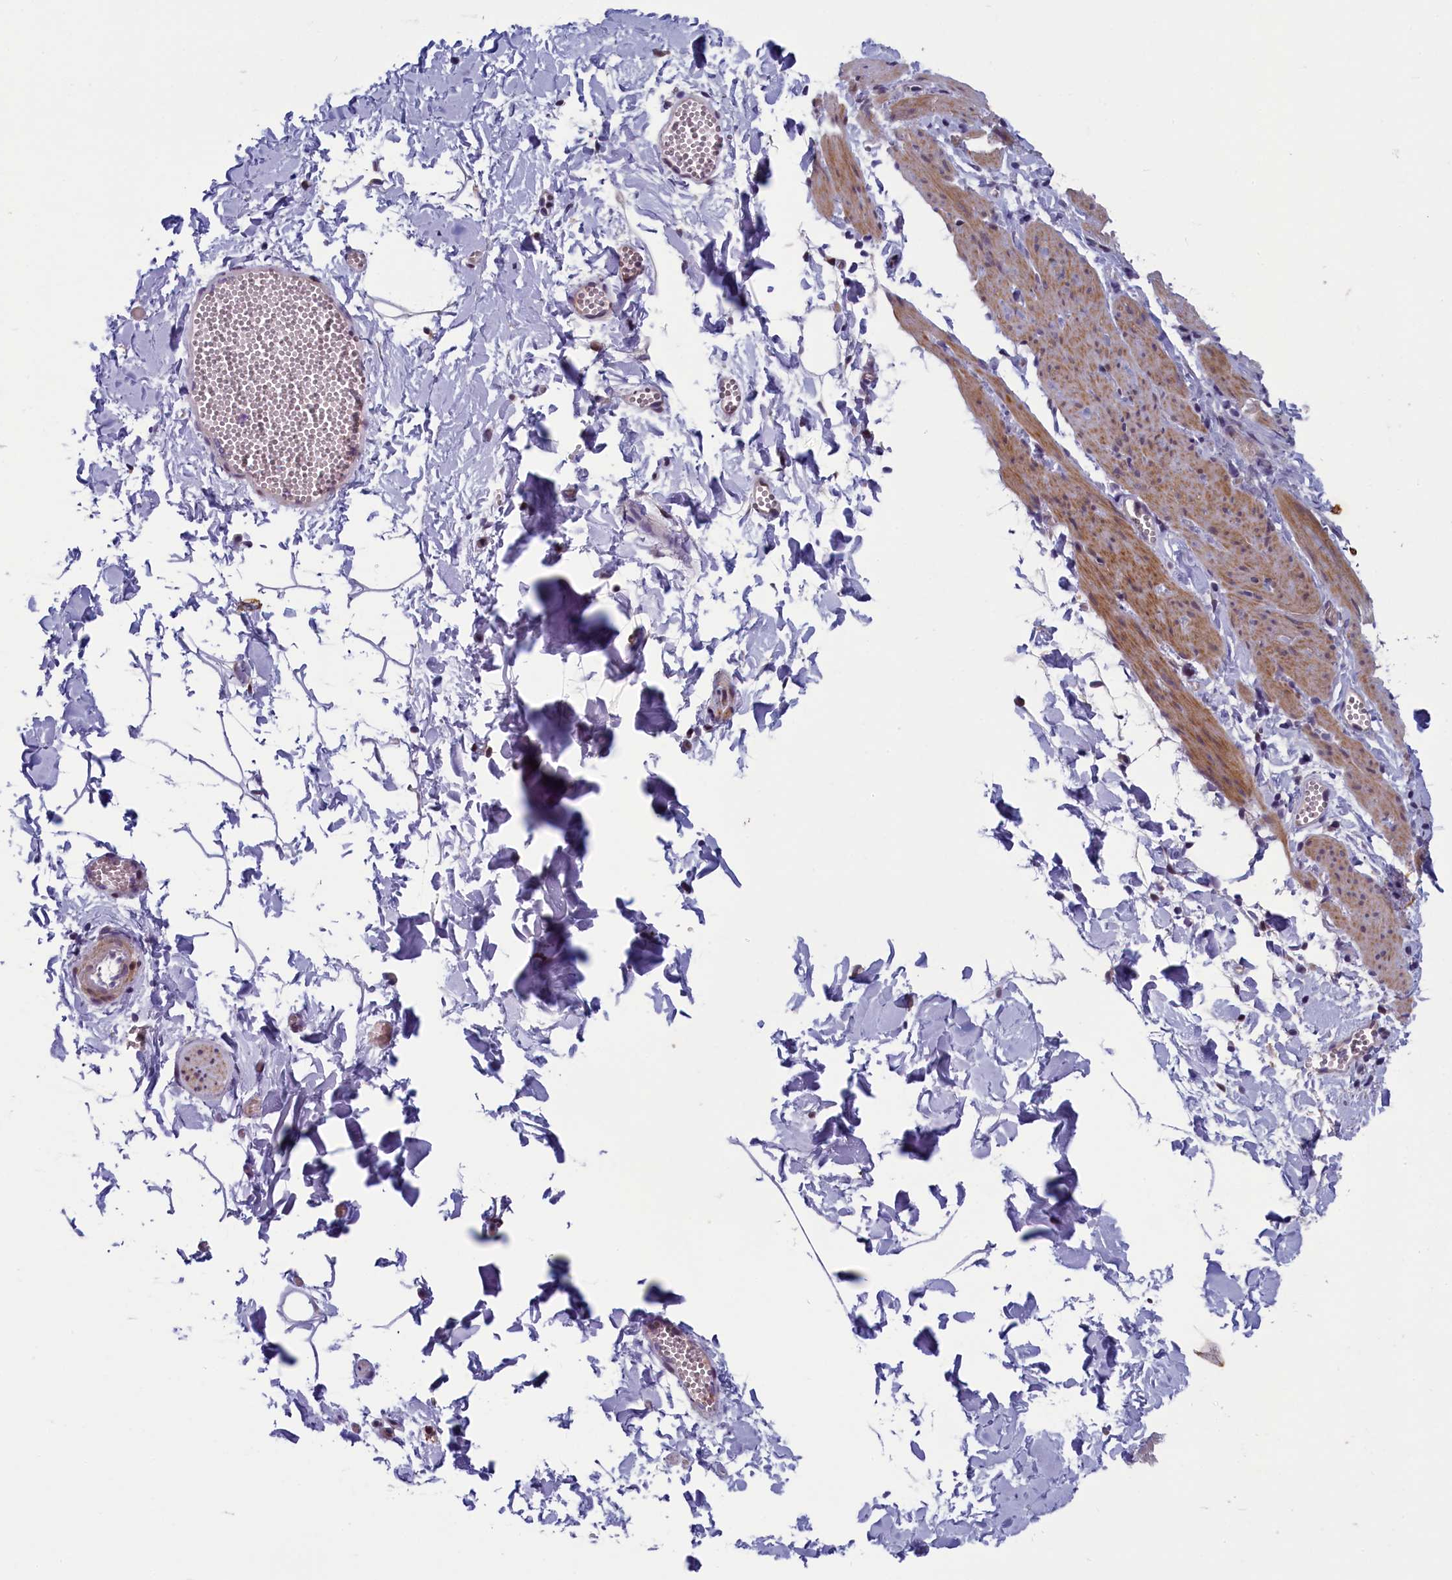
{"staining": {"intensity": "negative", "quantity": "none", "location": "none"}, "tissue": "adipose tissue", "cell_type": "Adipocytes", "image_type": "normal", "snomed": [{"axis": "morphology", "description": "Normal tissue, NOS"}, {"axis": "topography", "description": "Gallbladder"}, {"axis": "topography", "description": "Peripheral nerve tissue"}], "caption": "Immunohistochemistry photomicrograph of normal adipose tissue stained for a protein (brown), which displays no positivity in adipocytes.", "gene": "ANKRD39", "patient": {"sex": "male", "age": 38}}